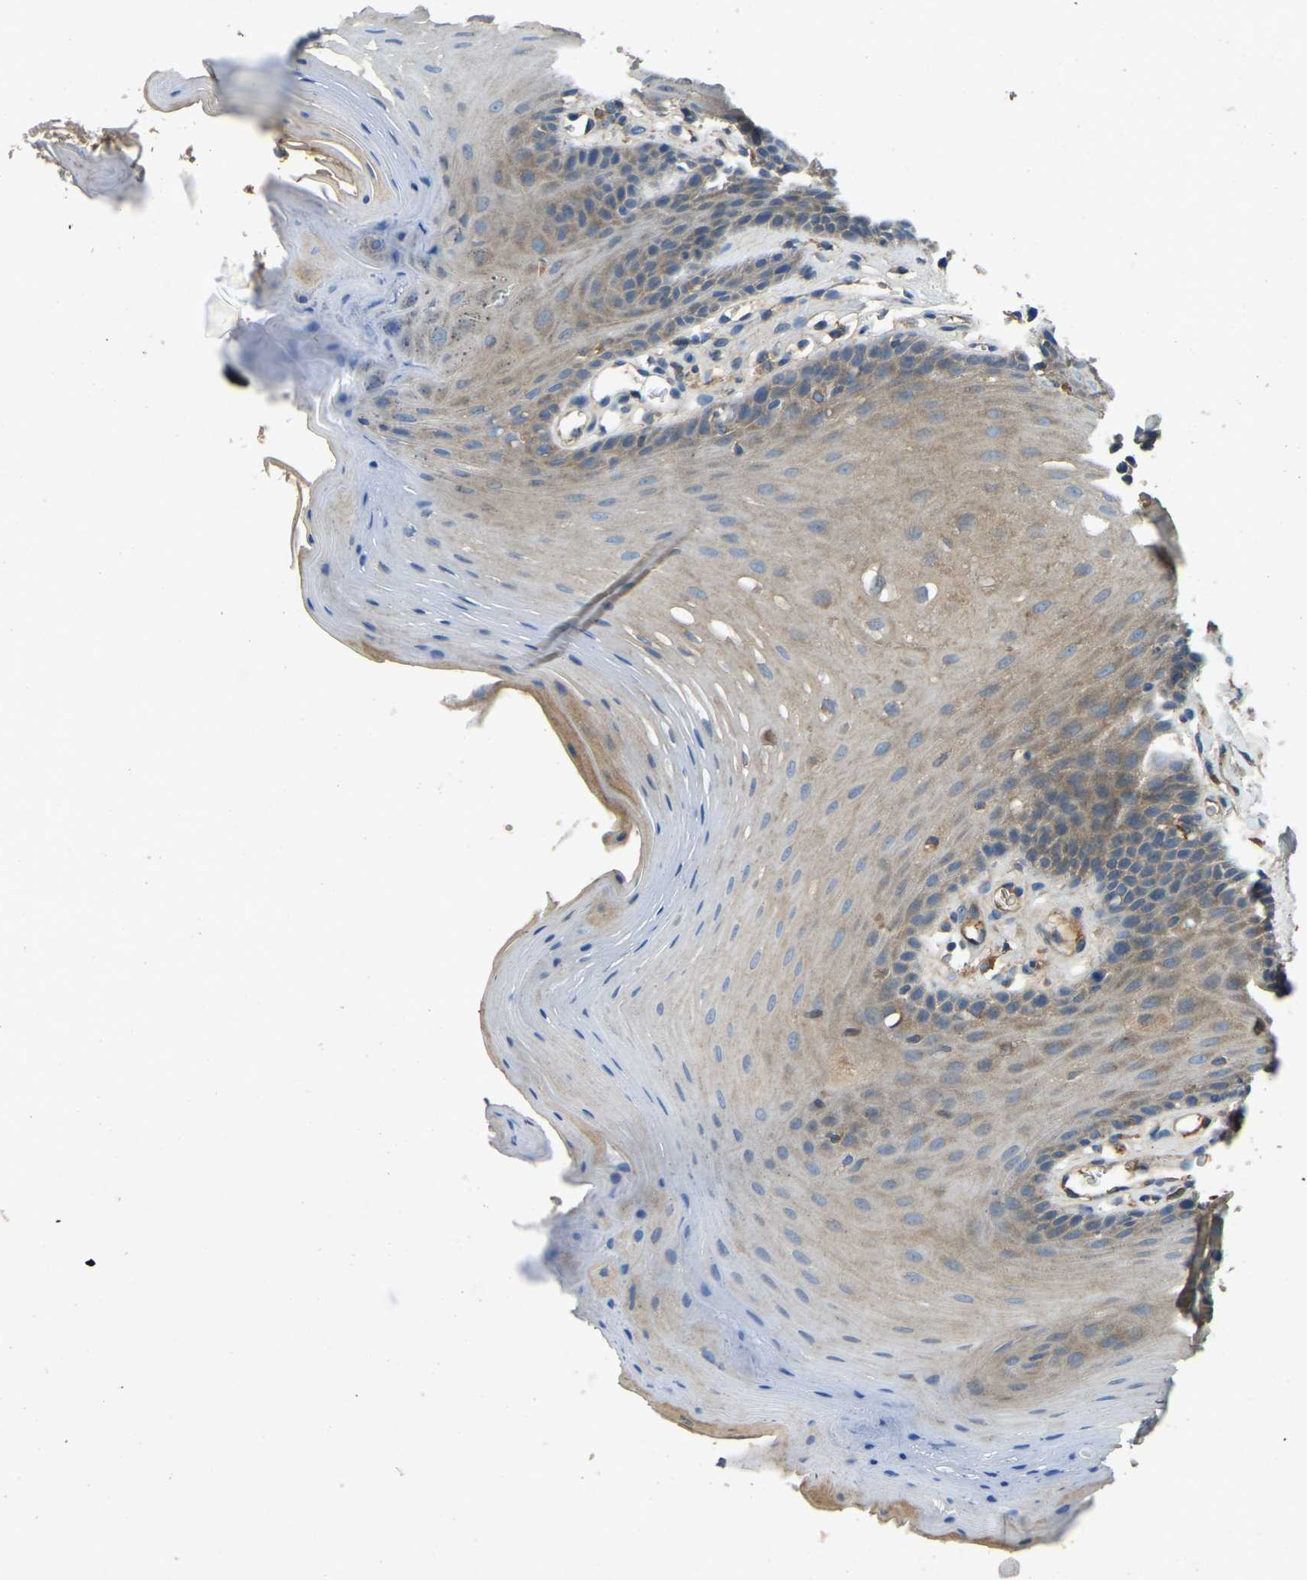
{"staining": {"intensity": "moderate", "quantity": "25%-75%", "location": "cytoplasmic/membranous"}, "tissue": "oral mucosa", "cell_type": "Squamous epithelial cells", "image_type": "normal", "snomed": [{"axis": "morphology", "description": "Normal tissue, NOS"}, {"axis": "morphology", "description": "Squamous cell carcinoma, NOS"}, {"axis": "topography", "description": "Oral tissue"}, {"axis": "topography", "description": "Head-Neck"}], "caption": "Oral mucosa stained for a protein (brown) demonstrates moderate cytoplasmic/membranous positive staining in about 25%-75% of squamous epithelial cells.", "gene": "ATP8B1", "patient": {"sex": "male", "age": 71}}